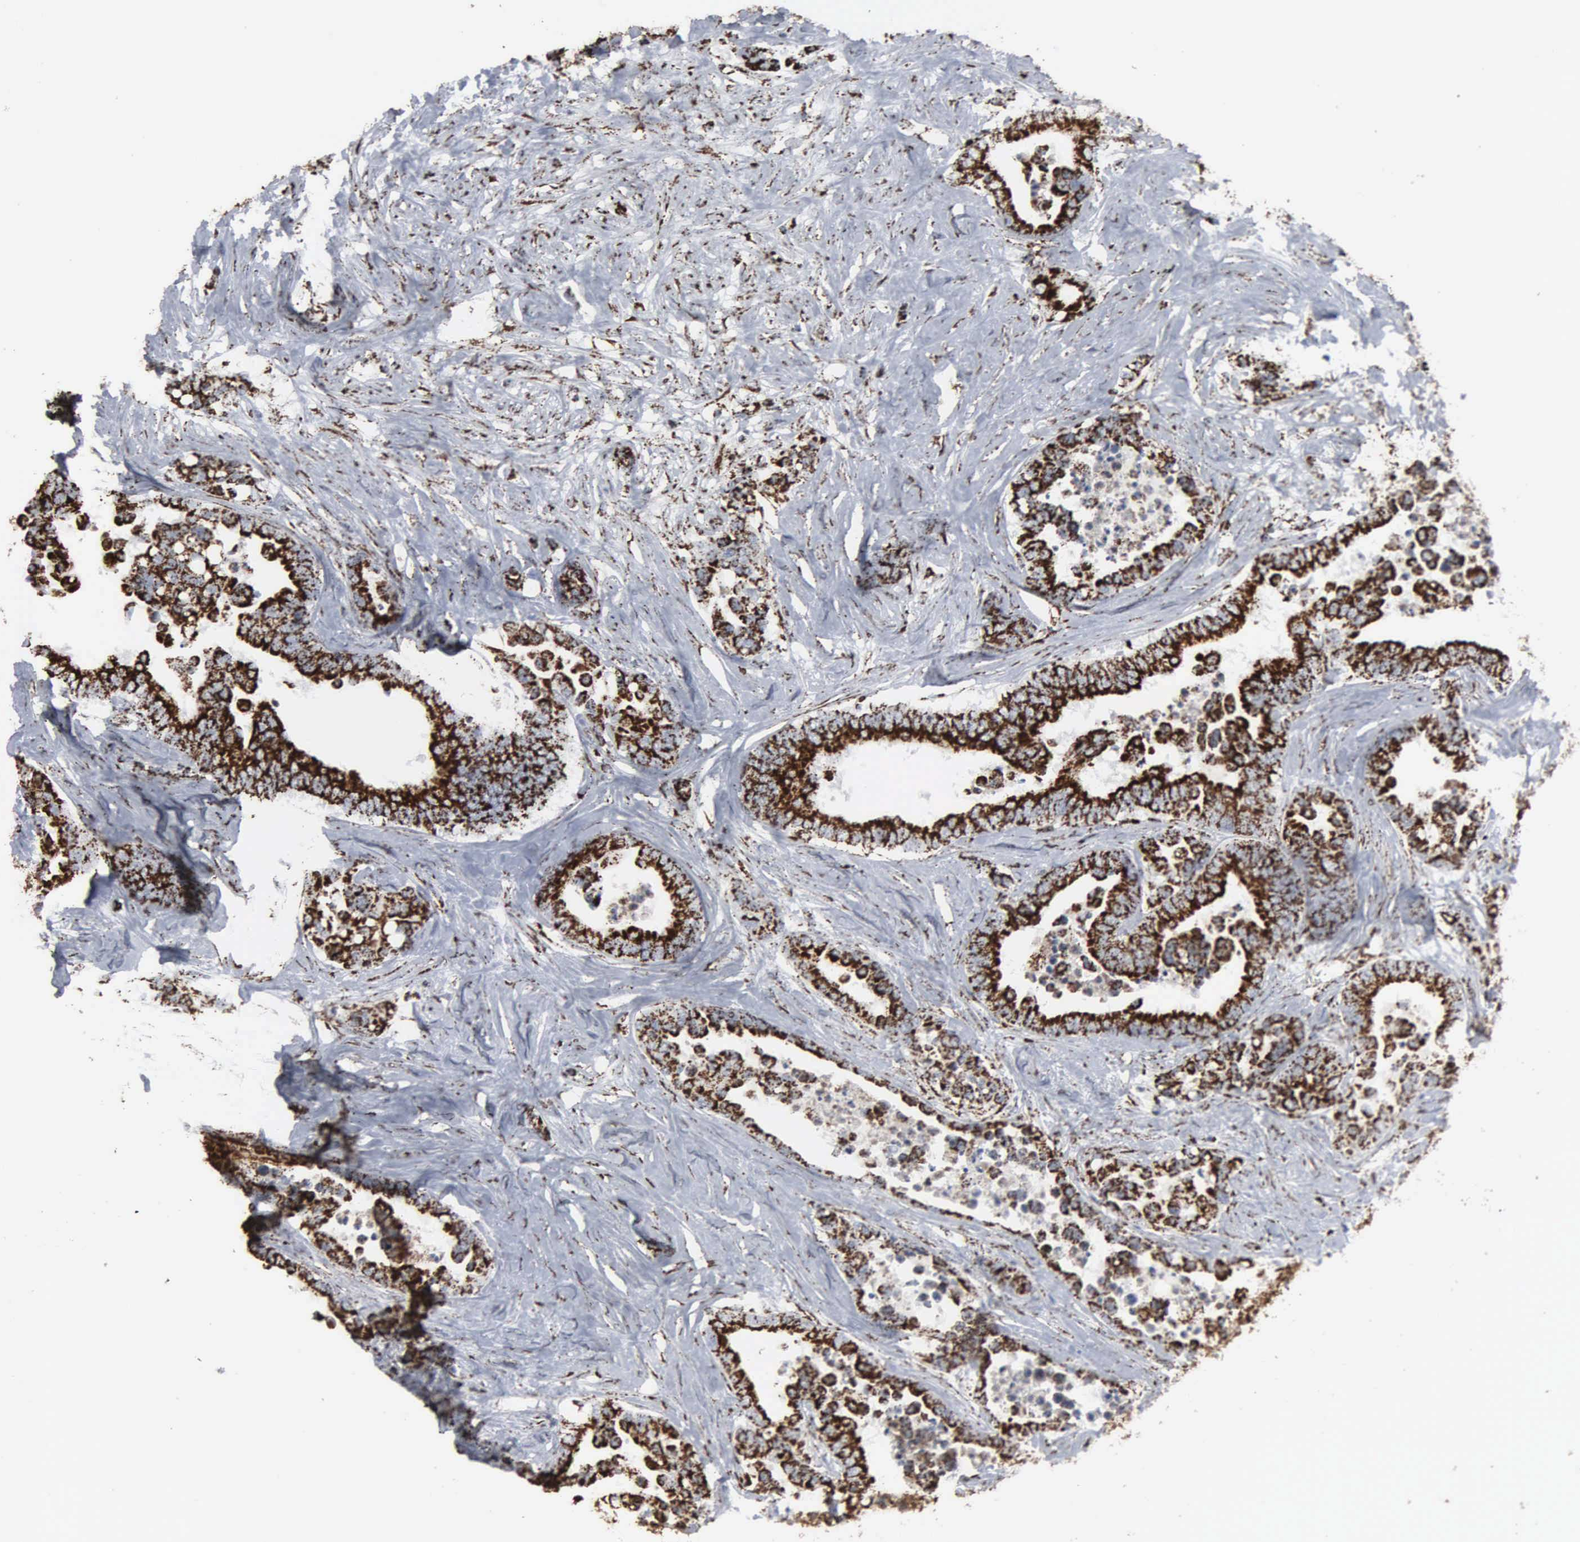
{"staining": {"intensity": "strong", "quantity": ">75%", "location": "cytoplasmic/membranous"}, "tissue": "colorectal cancer", "cell_type": "Tumor cells", "image_type": "cancer", "snomed": [{"axis": "morphology", "description": "Adenocarcinoma, NOS"}, {"axis": "topography", "description": "Colon"}], "caption": "Colorectal adenocarcinoma stained with a brown dye shows strong cytoplasmic/membranous positive staining in approximately >75% of tumor cells.", "gene": "HSPA9", "patient": {"sex": "male", "age": 82}}